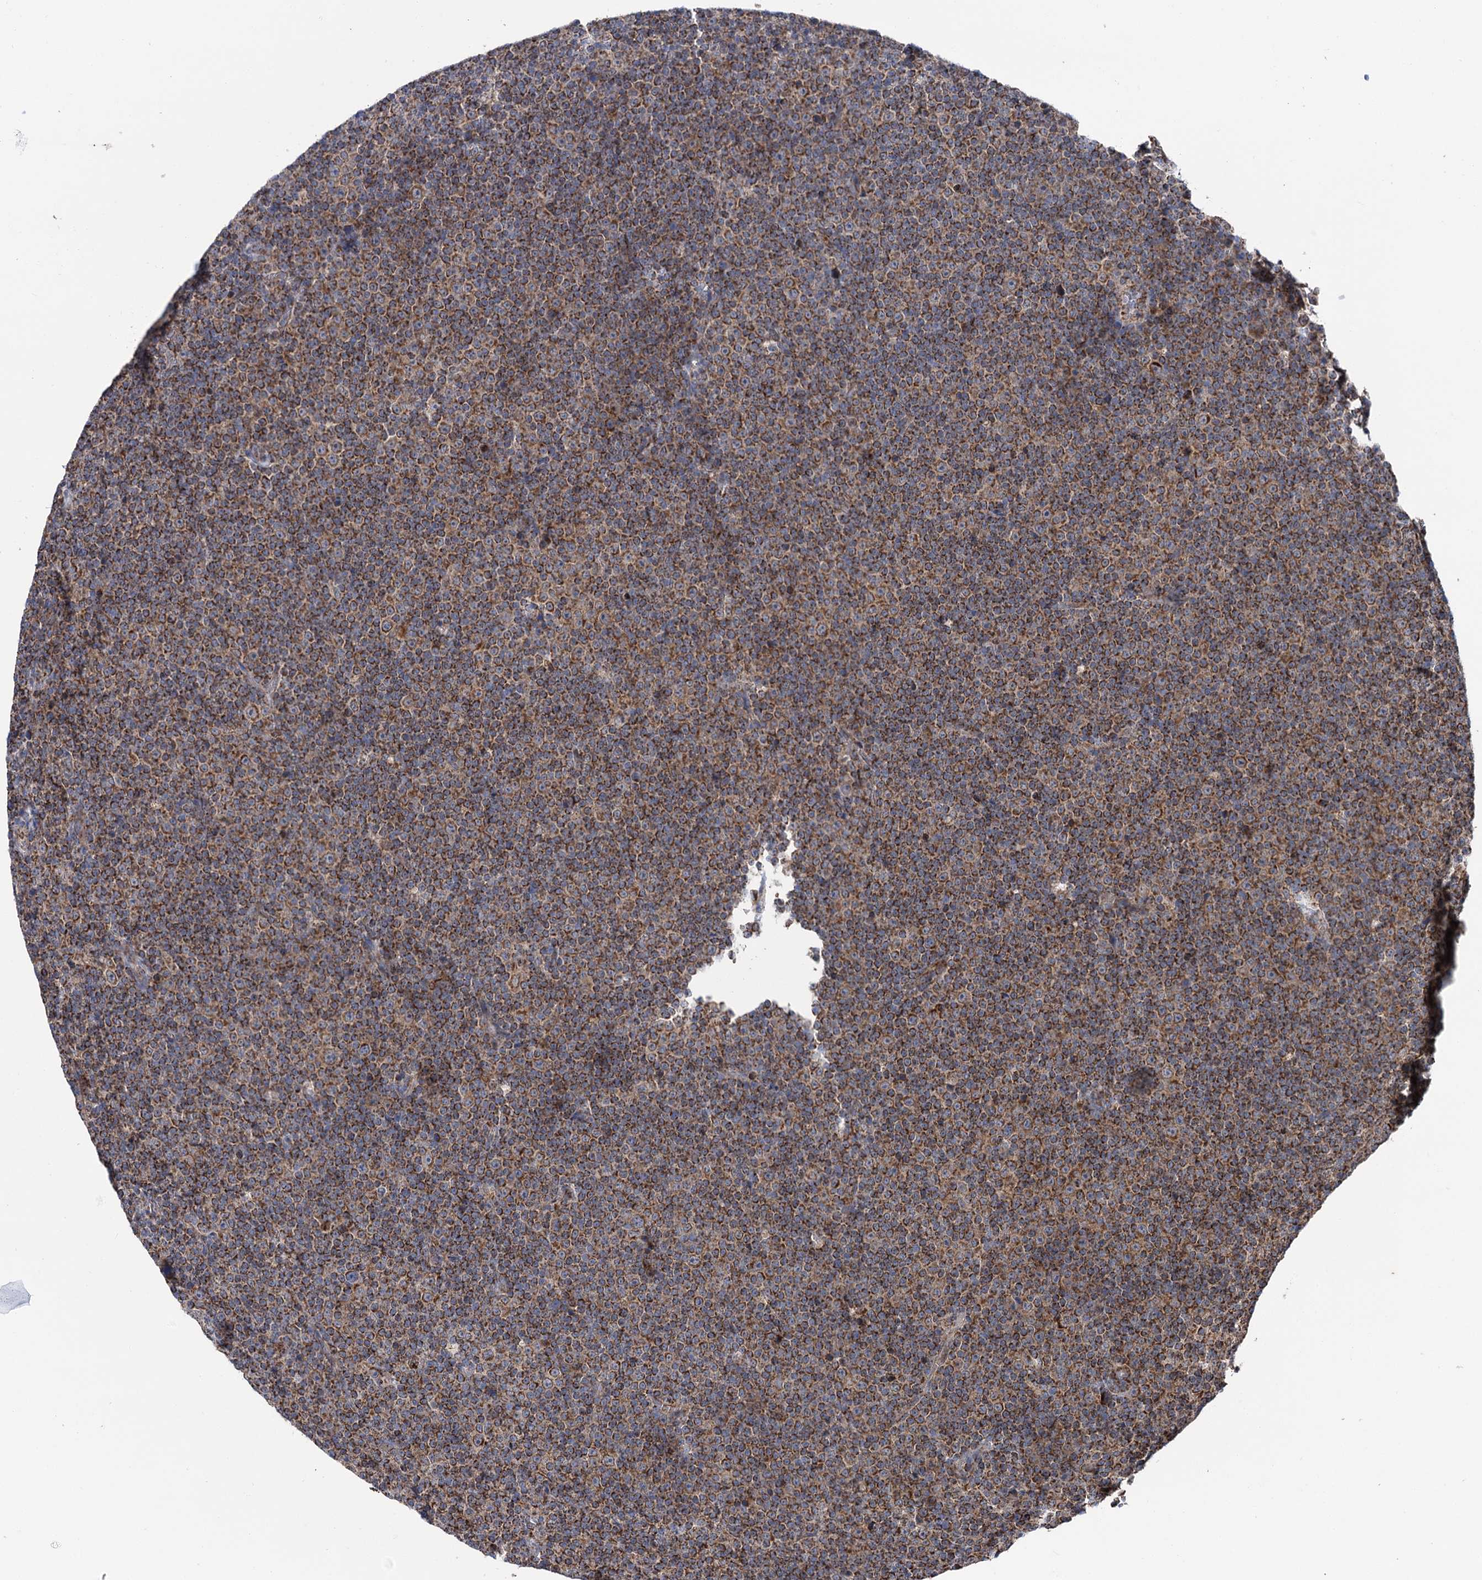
{"staining": {"intensity": "strong", "quantity": ">75%", "location": "cytoplasmic/membranous"}, "tissue": "lymphoma", "cell_type": "Tumor cells", "image_type": "cancer", "snomed": [{"axis": "morphology", "description": "Malignant lymphoma, non-Hodgkin's type, Low grade"}, {"axis": "topography", "description": "Lymph node"}], "caption": "Strong cytoplasmic/membranous staining for a protein is seen in about >75% of tumor cells of lymphoma using immunohistochemistry (IHC).", "gene": "SUCLA2", "patient": {"sex": "female", "age": 67}}